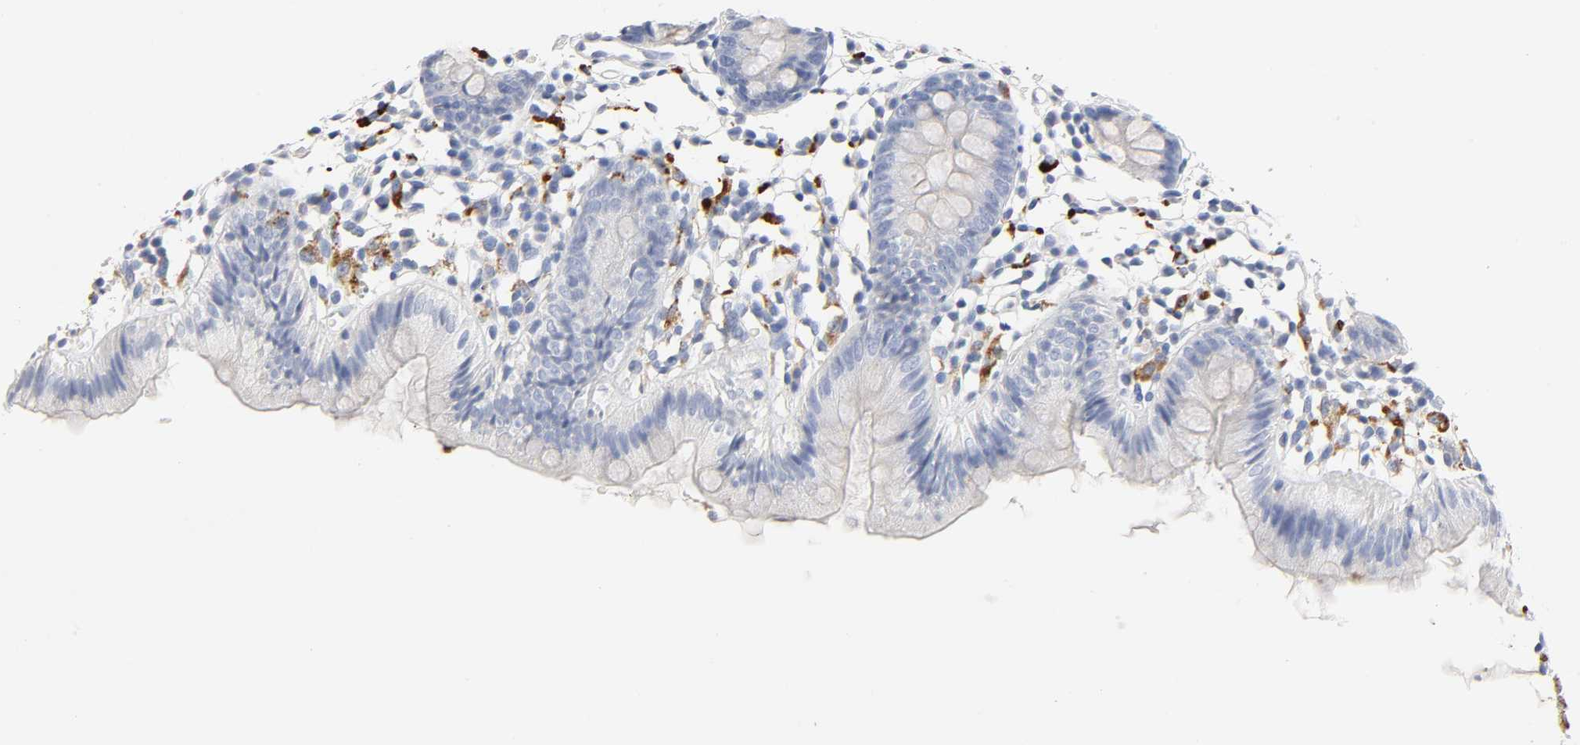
{"staining": {"intensity": "negative", "quantity": "none", "location": "none"}, "tissue": "colon", "cell_type": "Endothelial cells", "image_type": "normal", "snomed": [{"axis": "morphology", "description": "Normal tissue, NOS"}, {"axis": "topography", "description": "Colon"}], "caption": "Image shows no protein expression in endothelial cells of unremarkable colon.", "gene": "PLP1", "patient": {"sex": "male", "age": 14}}